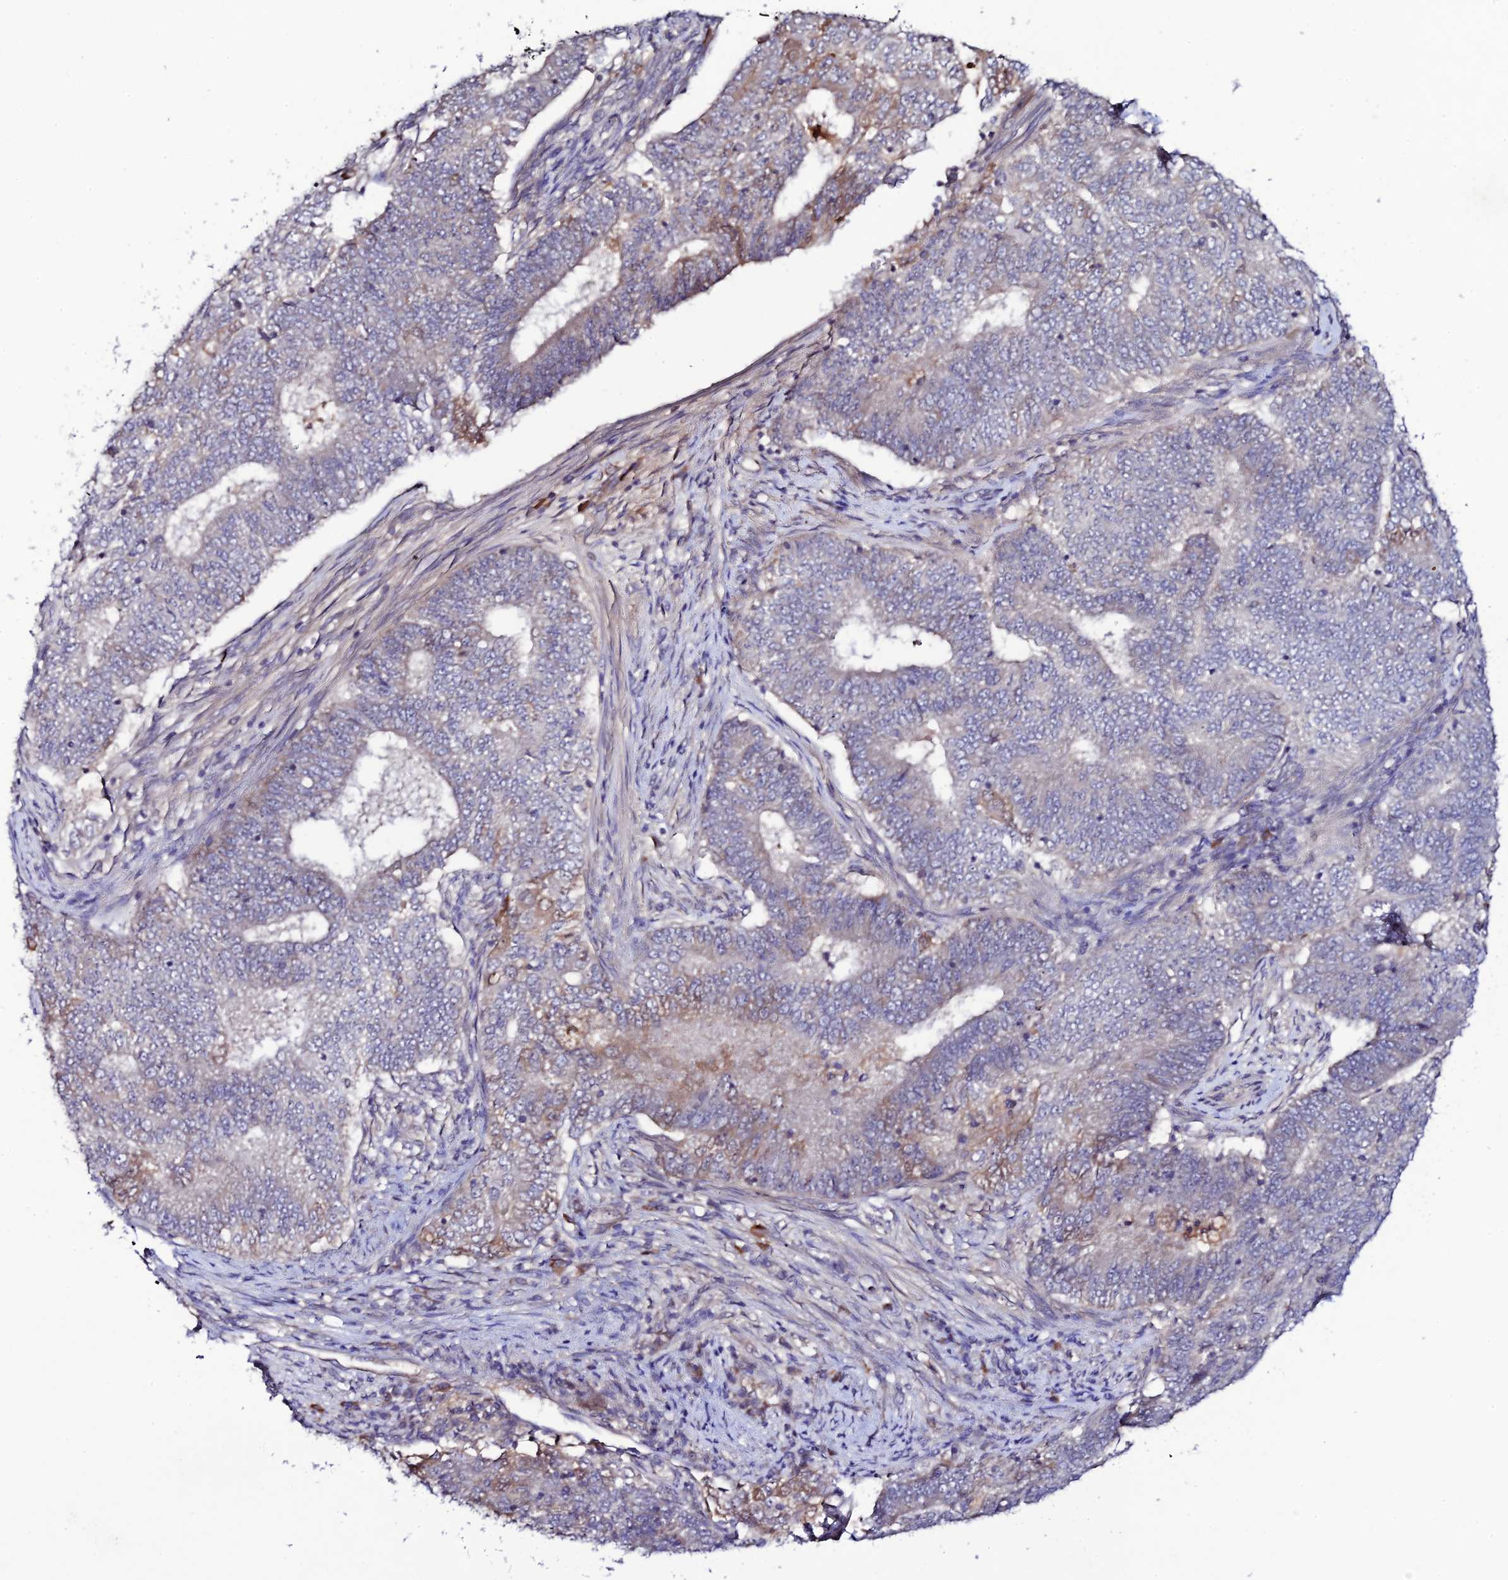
{"staining": {"intensity": "weak", "quantity": "<25%", "location": "cytoplasmic/membranous"}, "tissue": "endometrial cancer", "cell_type": "Tumor cells", "image_type": "cancer", "snomed": [{"axis": "morphology", "description": "Adenocarcinoma, NOS"}, {"axis": "topography", "description": "Endometrium"}], "caption": "Tumor cells are negative for protein expression in human adenocarcinoma (endometrial). The staining is performed using DAB brown chromogen with nuclei counter-stained in using hematoxylin.", "gene": "CHST5", "patient": {"sex": "female", "age": 62}}